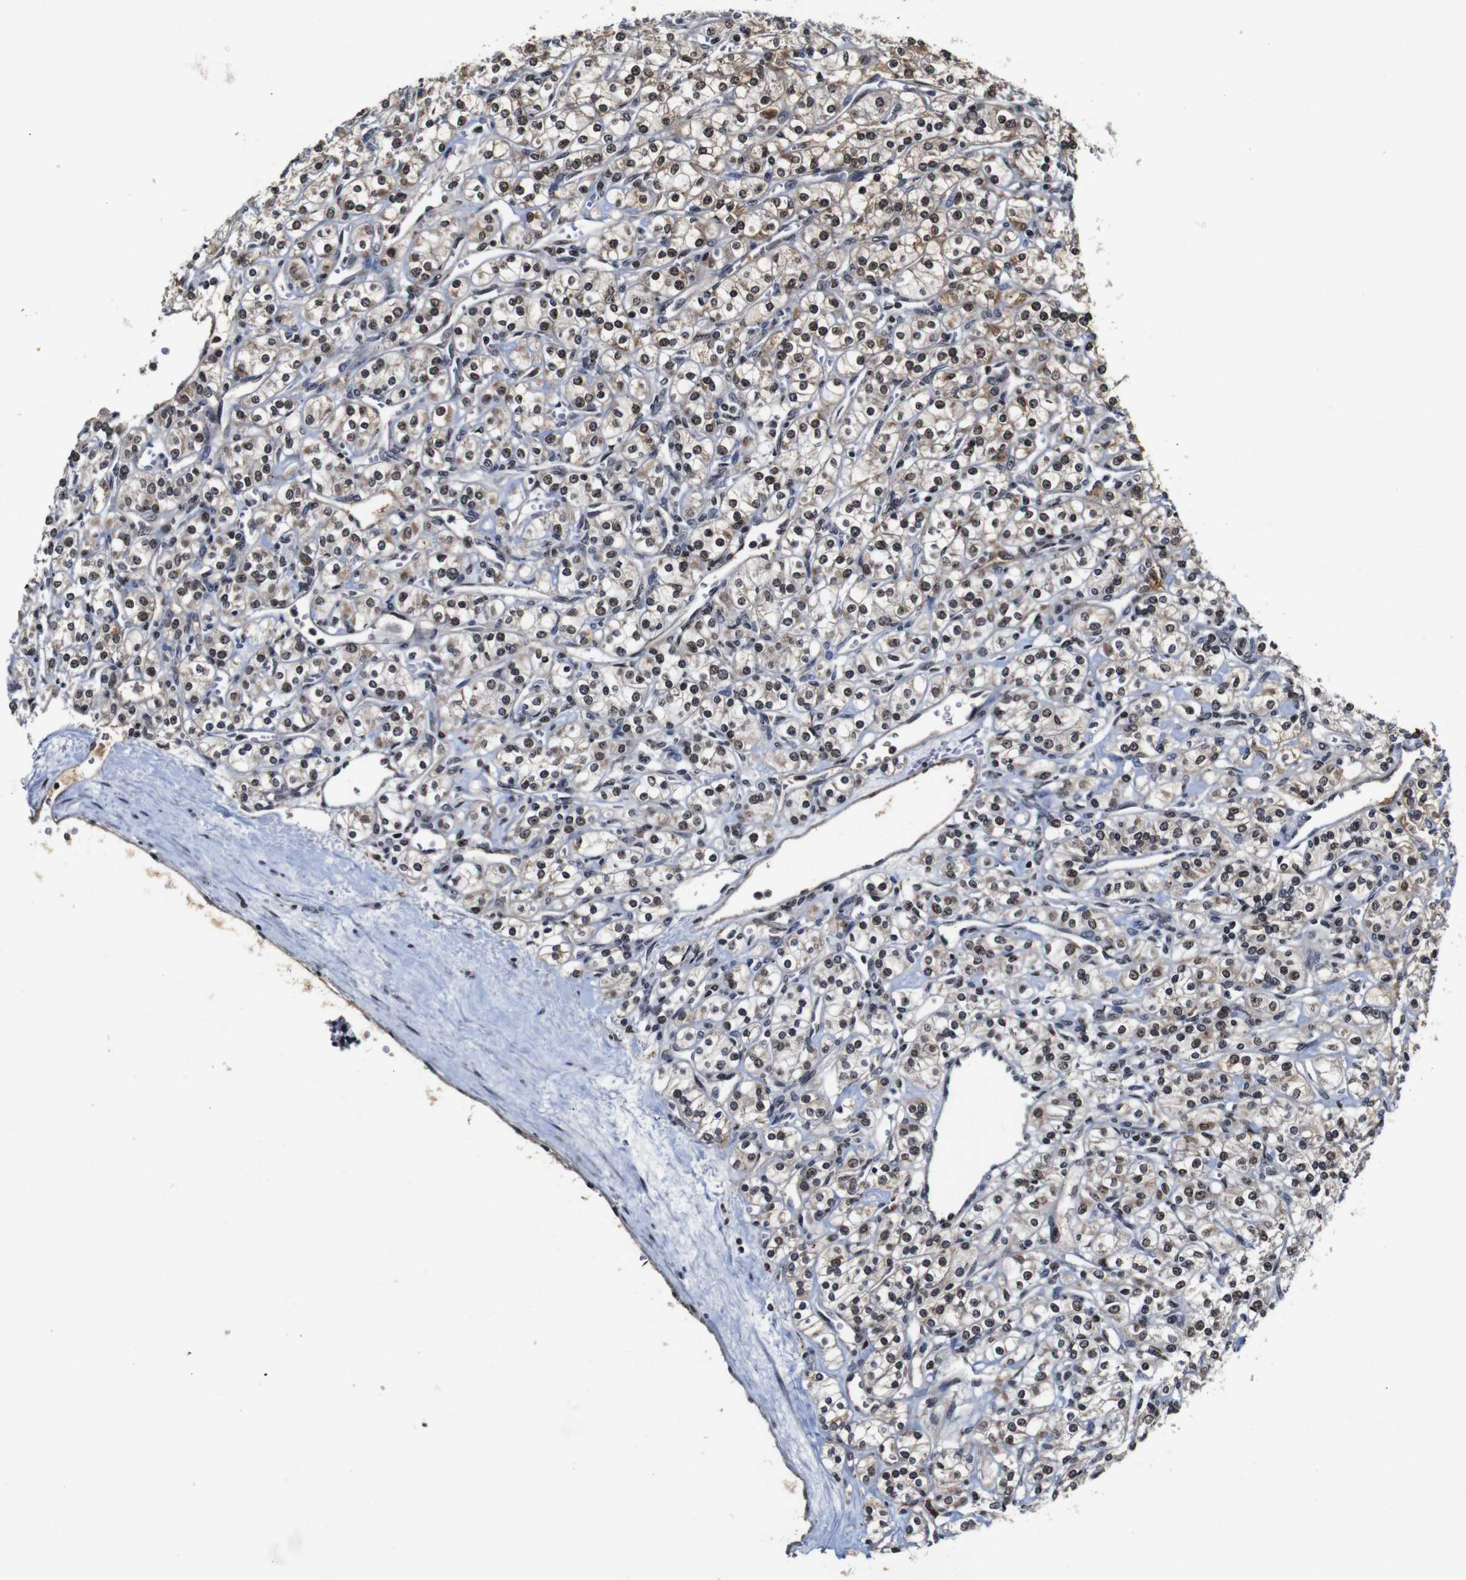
{"staining": {"intensity": "moderate", "quantity": "<25%", "location": "cytoplasmic/membranous"}, "tissue": "renal cancer", "cell_type": "Tumor cells", "image_type": "cancer", "snomed": [{"axis": "morphology", "description": "Adenocarcinoma, NOS"}, {"axis": "topography", "description": "Kidney"}], "caption": "Protein analysis of adenocarcinoma (renal) tissue displays moderate cytoplasmic/membranous positivity in about <25% of tumor cells.", "gene": "MYC", "patient": {"sex": "male", "age": 77}}